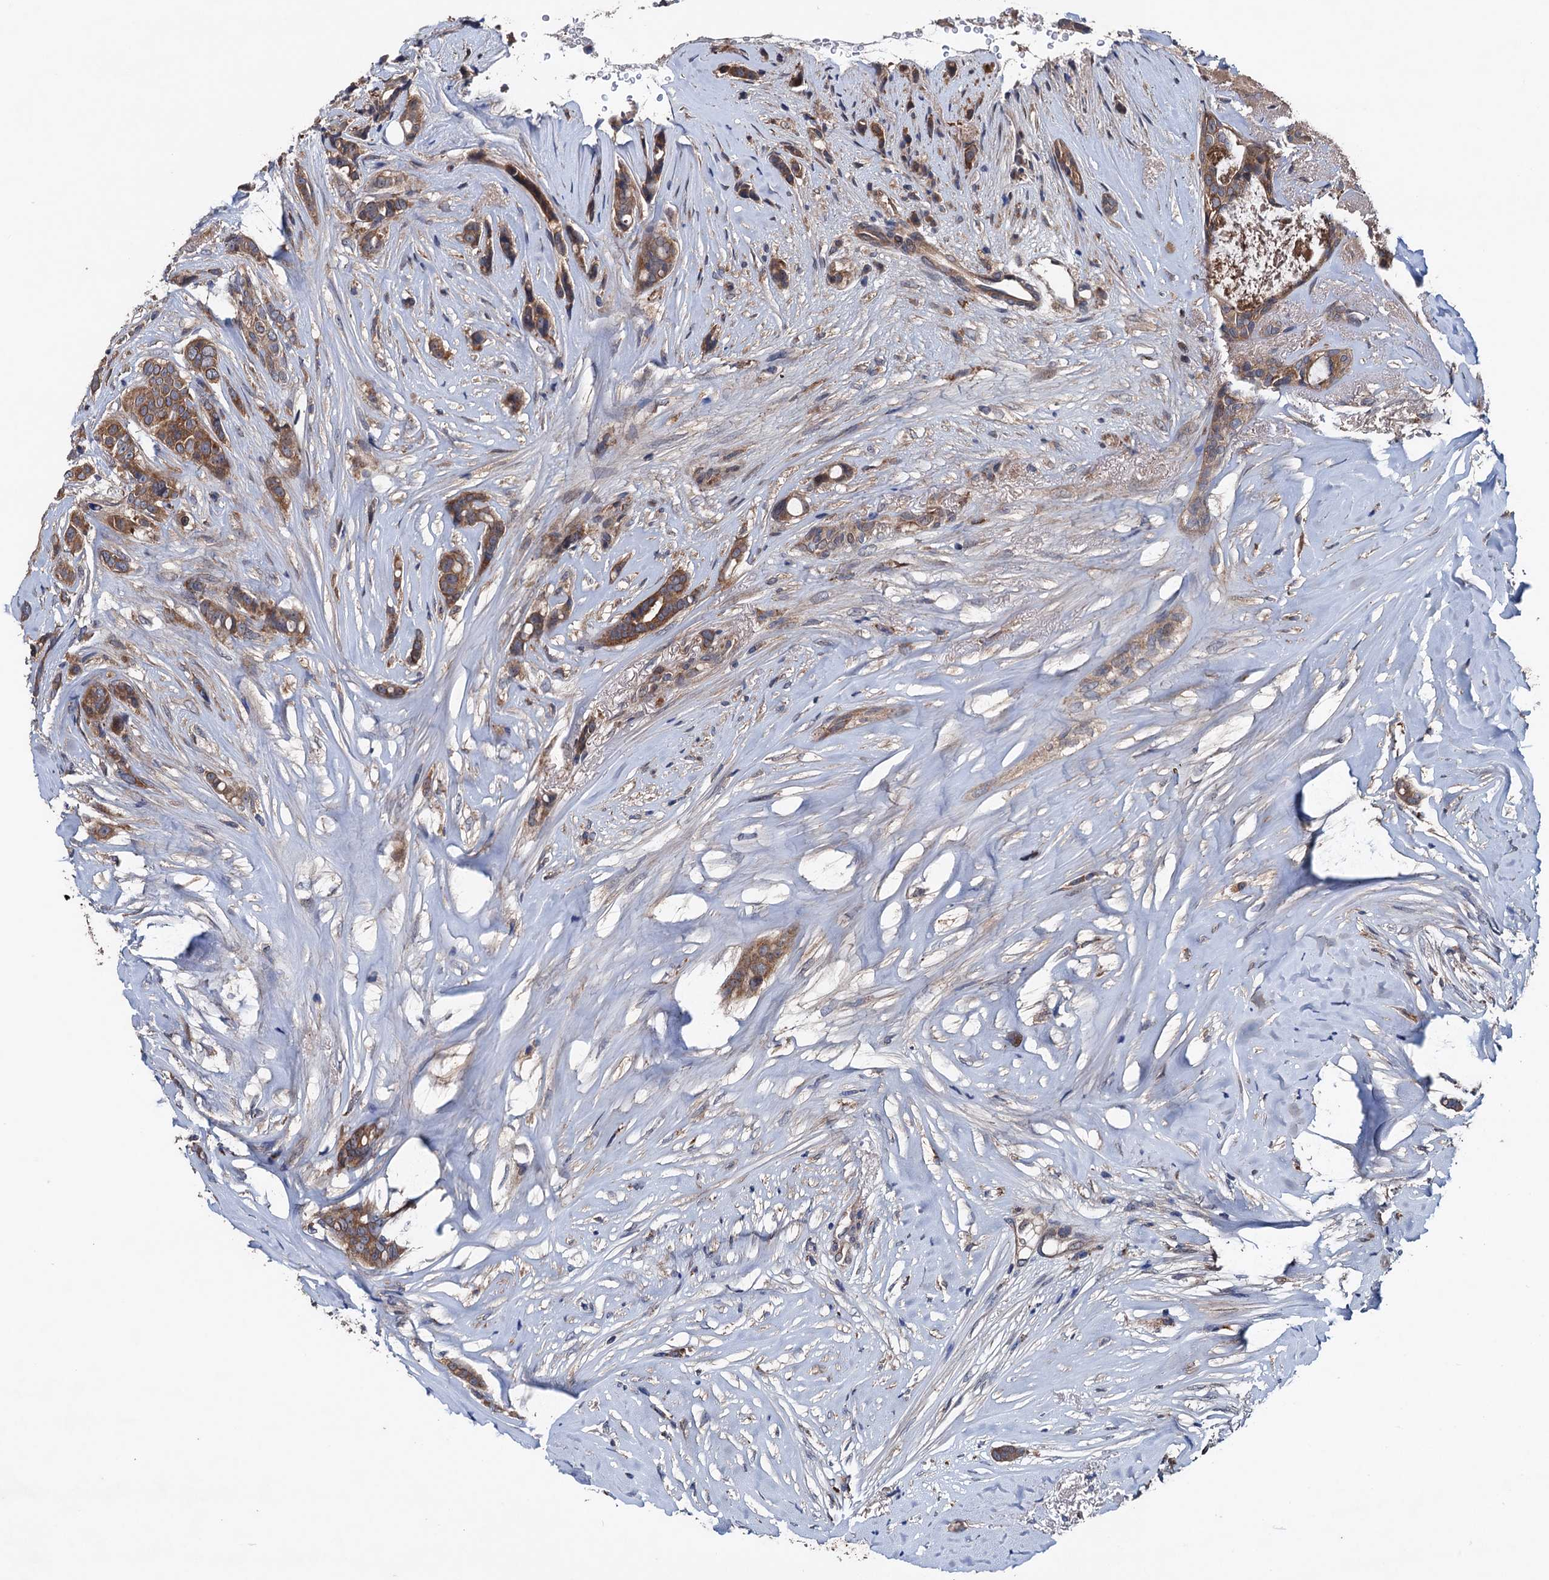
{"staining": {"intensity": "moderate", "quantity": ">75%", "location": "cytoplasmic/membranous"}, "tissue": "breast cancer", "cell_type": "Tumor cells", "image_type": "cancer", "snomed": [{"axis": "morphology", "description": "Lobular carcinoma"}, {"axis": "topography", "description": "Breast"}], "caption": "Immunohistochemical staining of breast cancer reveals medium levels of moderate cytoplasmic/membranous expression in approximately >75% of tumor cells.", "gene": "BLTP3B", "patient": {"sex": "female", "age": 51}}